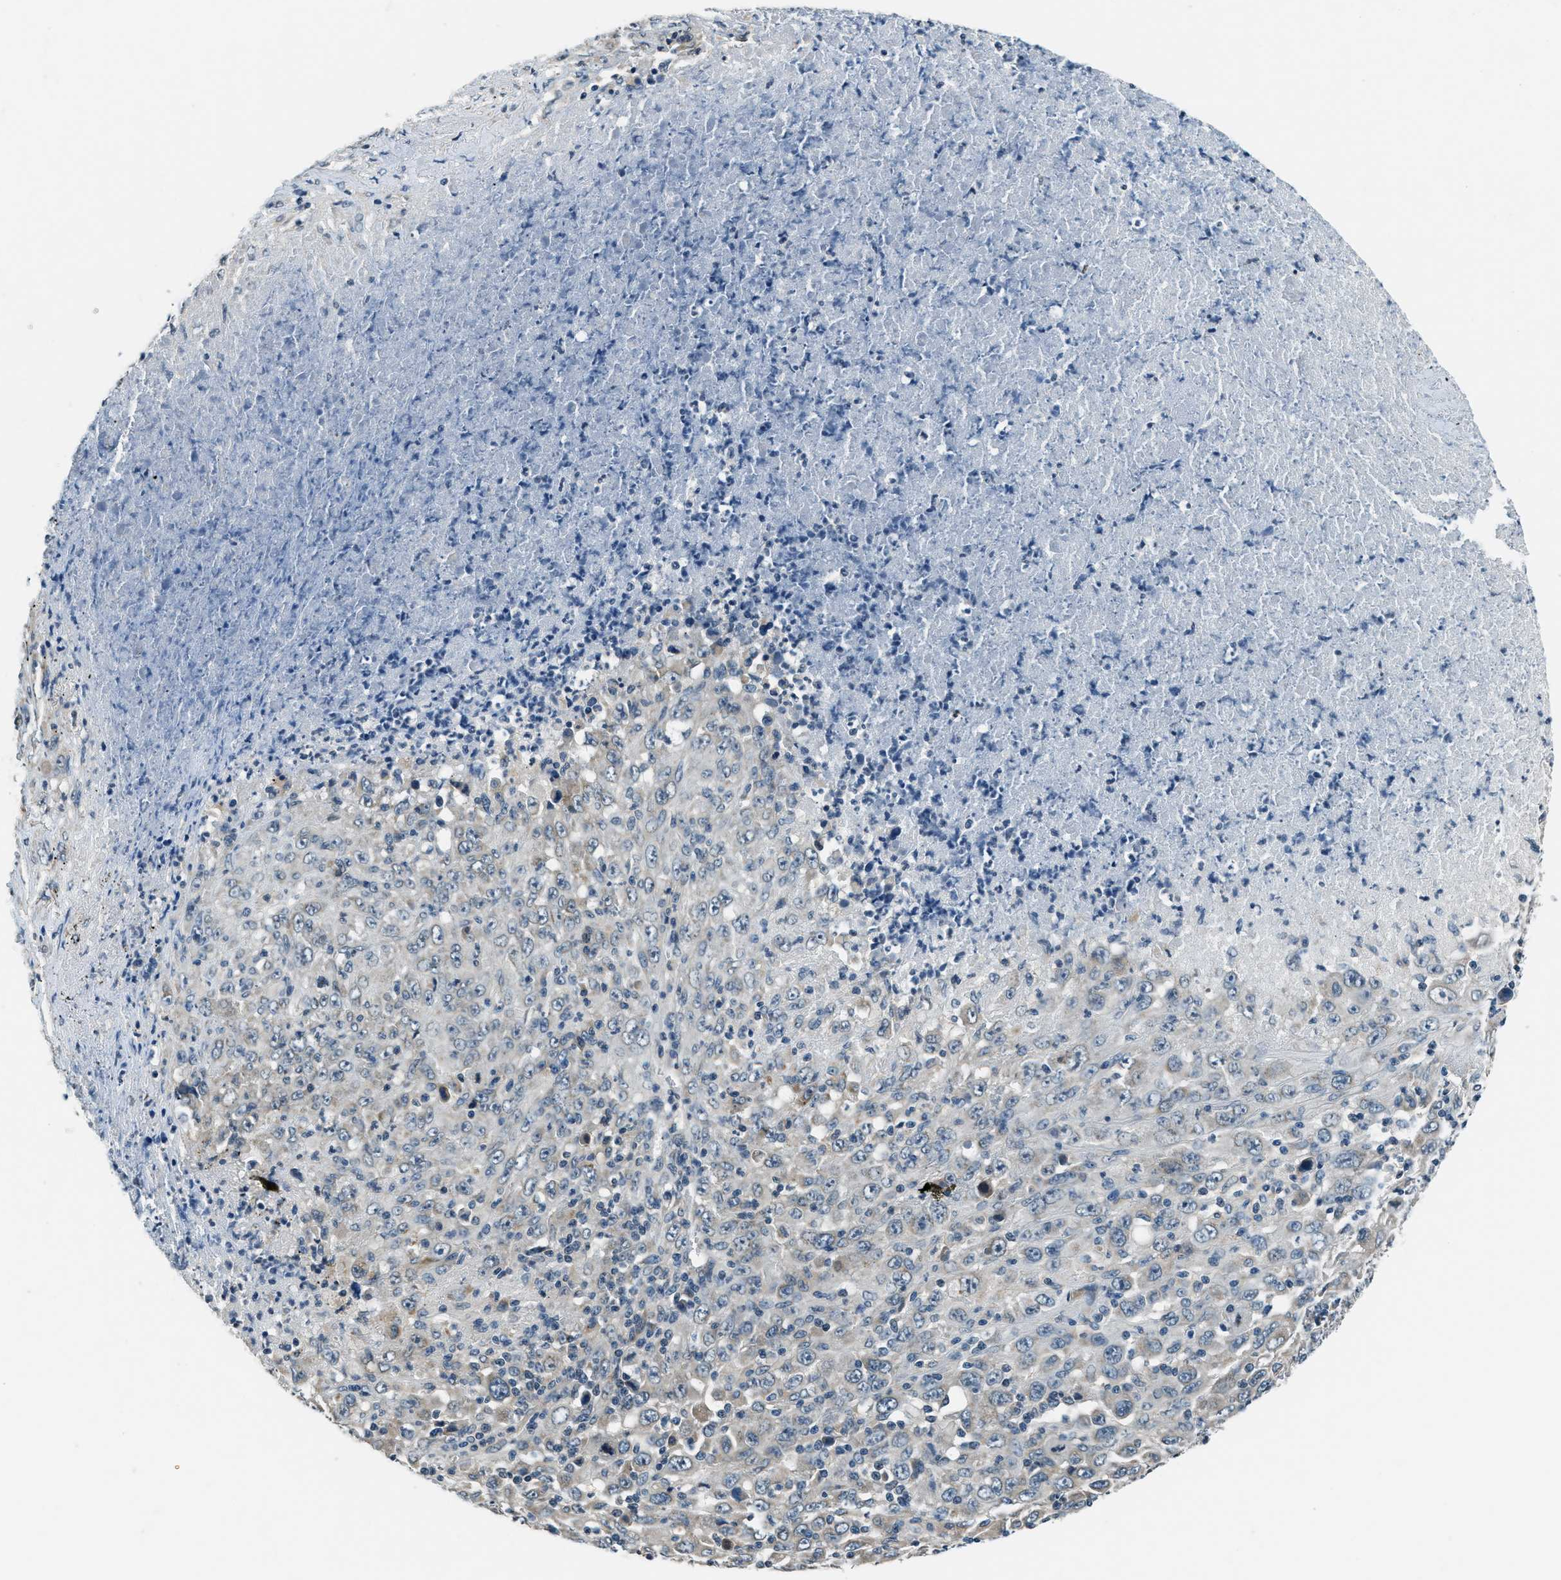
{"staining": {"intensity": "weak", "quantity": "<25%", "location": "cytoplasmic/membranous"}, "tissue": "melanoma", "cell_type": "Tumor cells", "image_type": "cancer", "snomed": [{"axis": "morphology", "description": "Malignant melanoma, Metastatic site"}, {"axis": "topography", "description": "Skin"}], "caption": "Tumor cells show no significant protein expression in melanoma.", "gene": "NME8", "patient": {"sex": "female", "age": 56}}